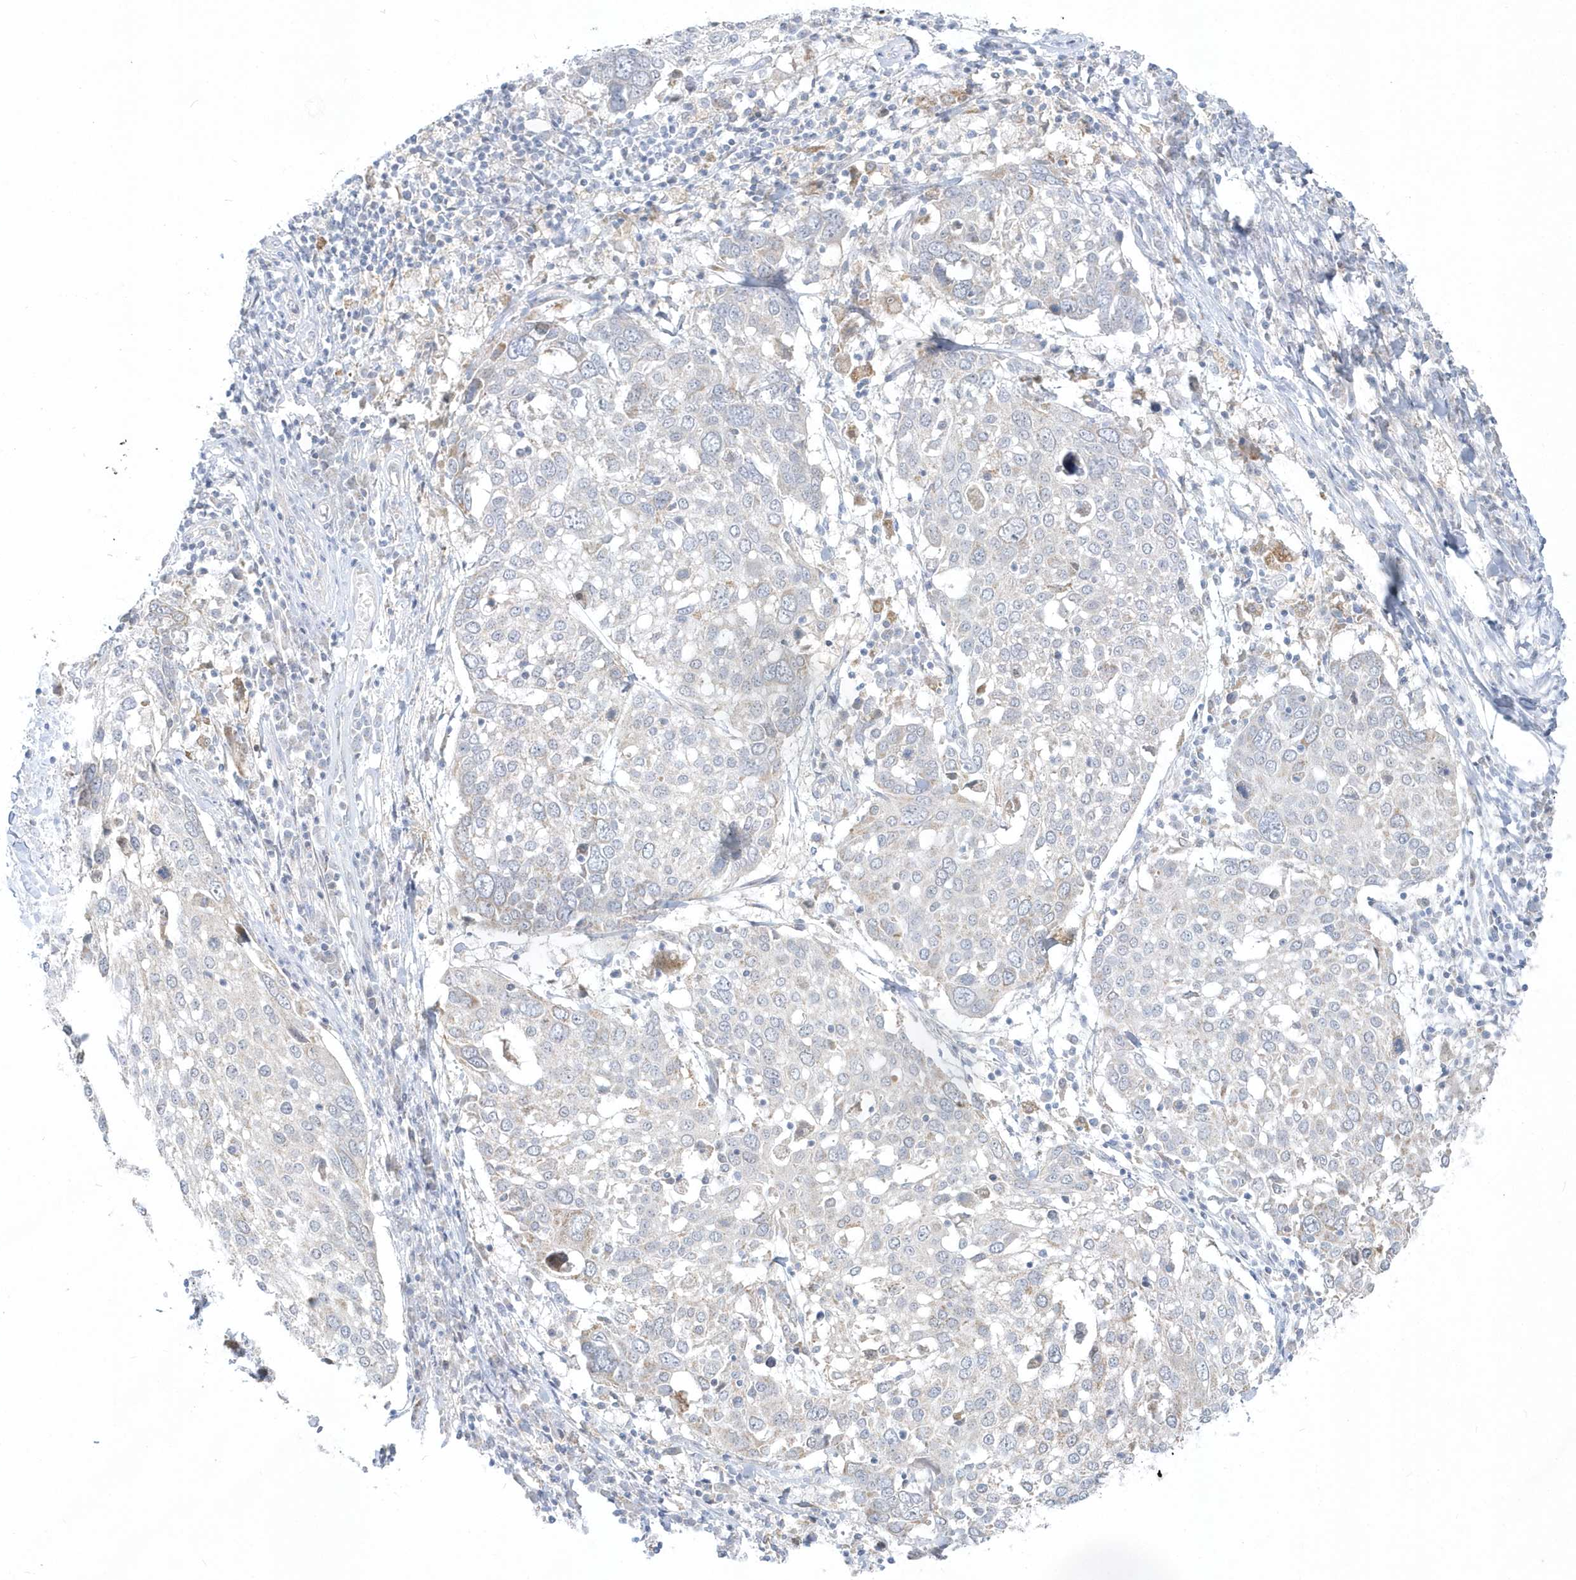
{"staining": {"intensity": "negative", "quantity": "none", "location": "none"}, "tissue": "lung cancer", "cell_type": "Tumor cells", "image_type": "cancer", "snomed": [{"axis": "morphology", "description": "Squamous cell carcinoma, NOS"}, {"axis": "topography", "description": "Lung"}], "caption": "IHC image of human lung squamous cell carcinoma stained for a protein (brown), which reveals no staining in tumor cells.", "gene": "PCBD1", "patient": {"sex": "male", "age": 65}}